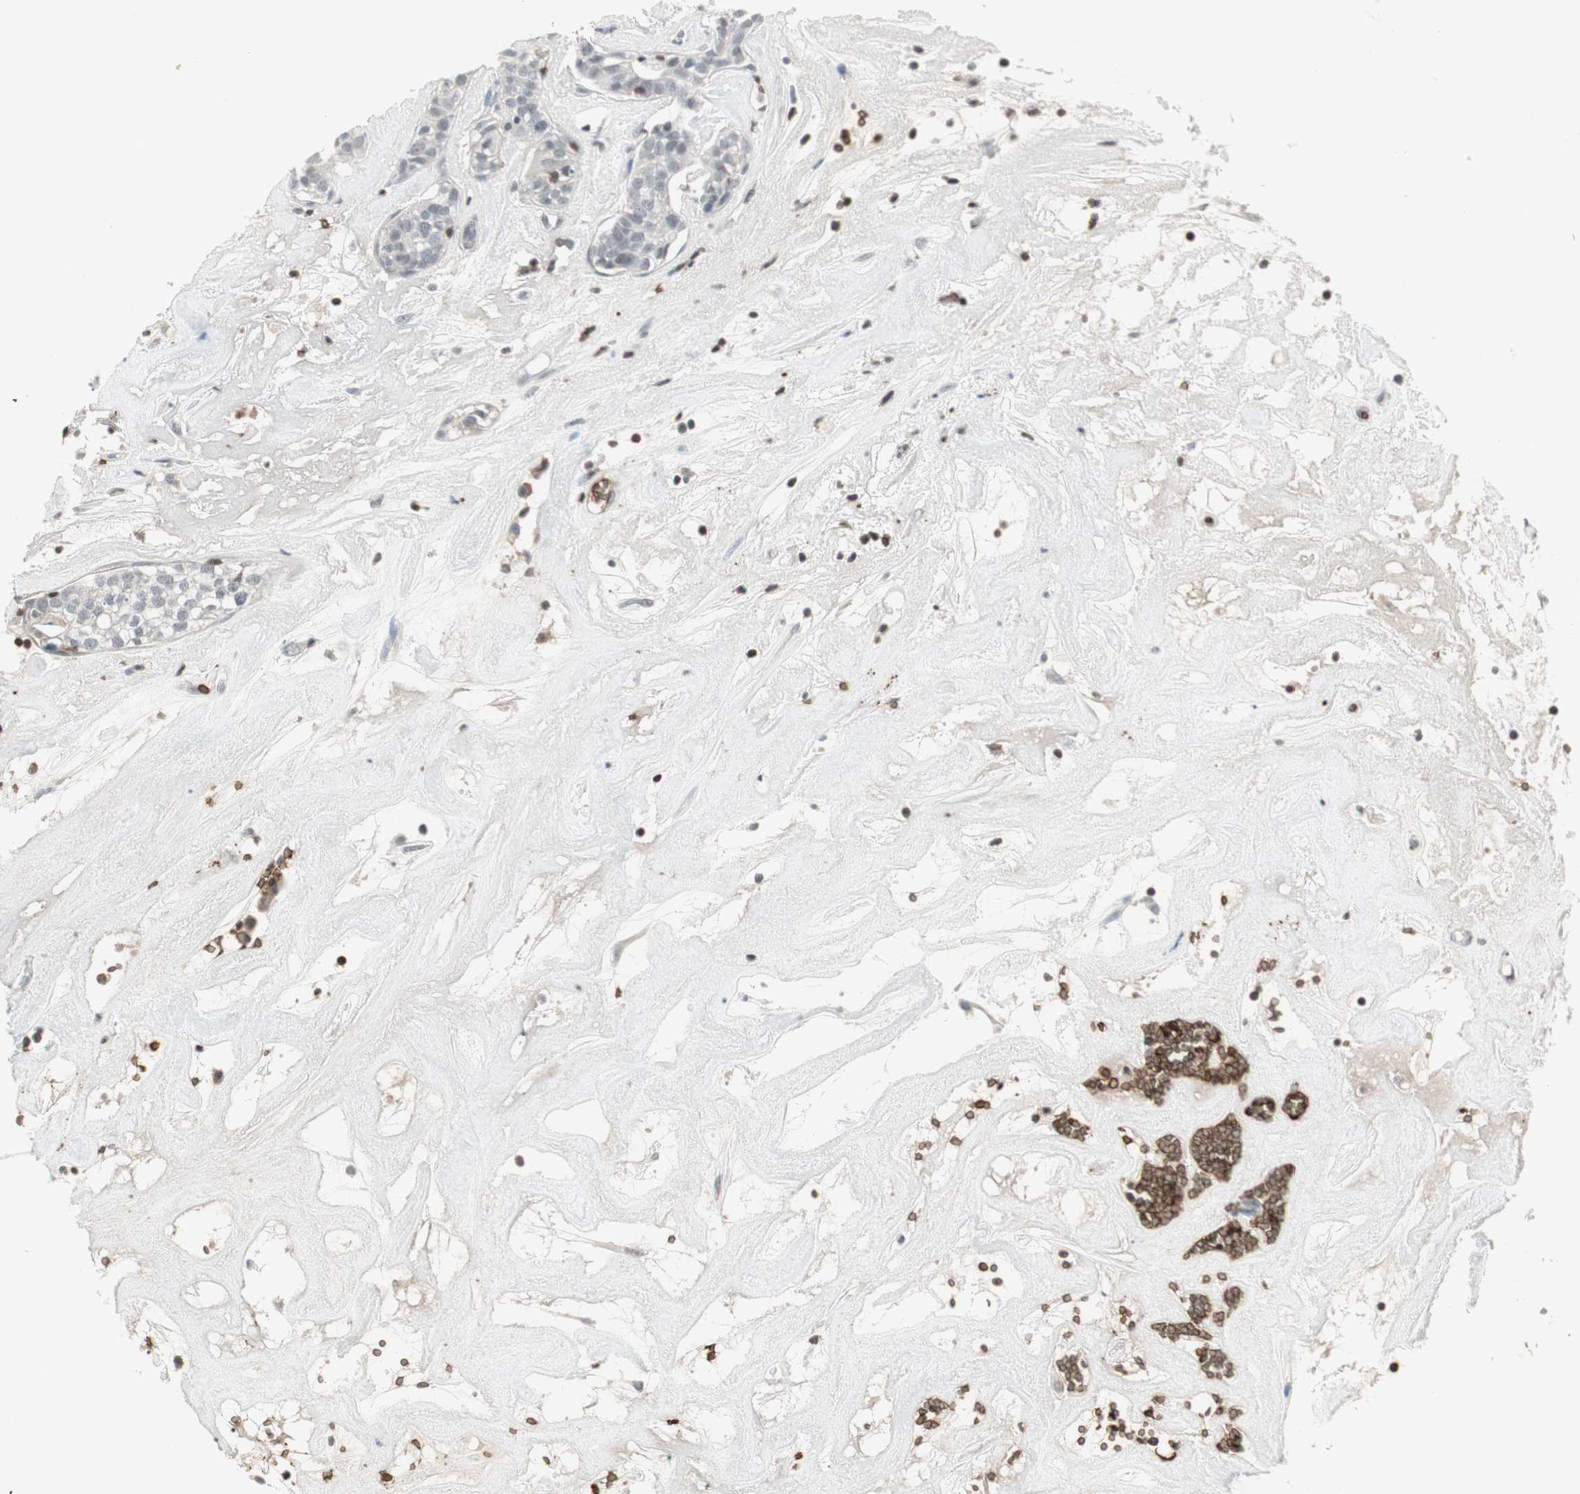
{"staining": {"intensity": "negative", "quantity": "none", "location": "none"}, "tissue": "head and neck cancer", "cell_type": "Tumor cells", "image_type": "cancer", "snomed": [{"axis": "morphology", "description": "Adenocarcinoma, NOS"}, {"axis": "topography", "description": "Salivary gland"}, {"axis": "topography", "description": "Head-Neck"}], "caption": "IHC of head and neck cancer (adenocarcinoma) exhibits no expression in tumor cells.", "gene": "MAP4K1", "patient": {"sex": "female", "age": 65}}